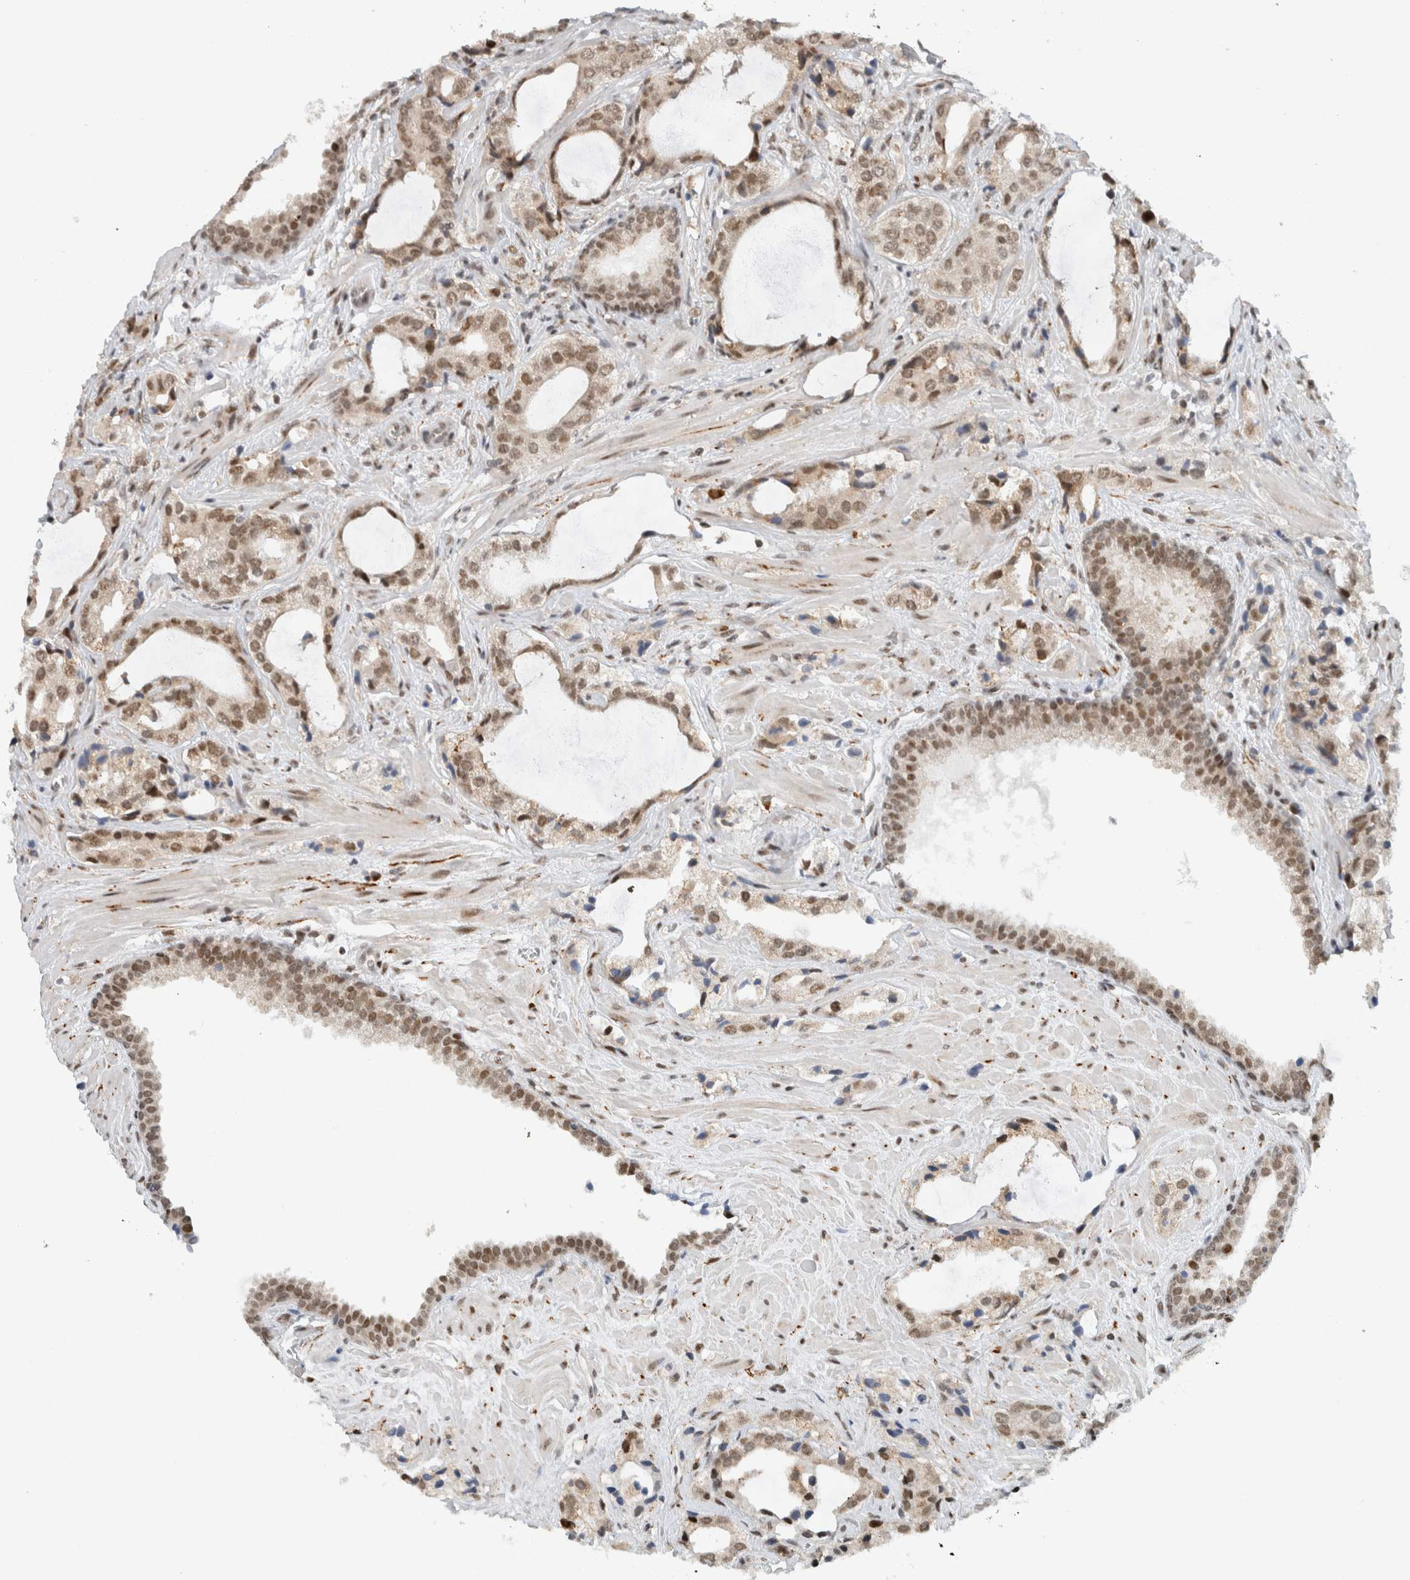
{"staining": {"intensity": "moderate", "quantity": ">75%", "location": "nuclear"}, "tissue": "prostate cancer", "cell_type": "Tumor cells", "image_type": "cancer", "snomed": [{"axis": "morphology", "description": "Adenocarcinoma, High grade"}, {"axis": "topography", "description": "Prostate"}], "caption": "The immunohistochemical stain shows moderate nuclear expression in tumor cells of prostate cancer (adenocarcinoma (high-grade)) tissue.", "gene": "HNRNPR", "patient": {"sex": "male", "age": 66}}